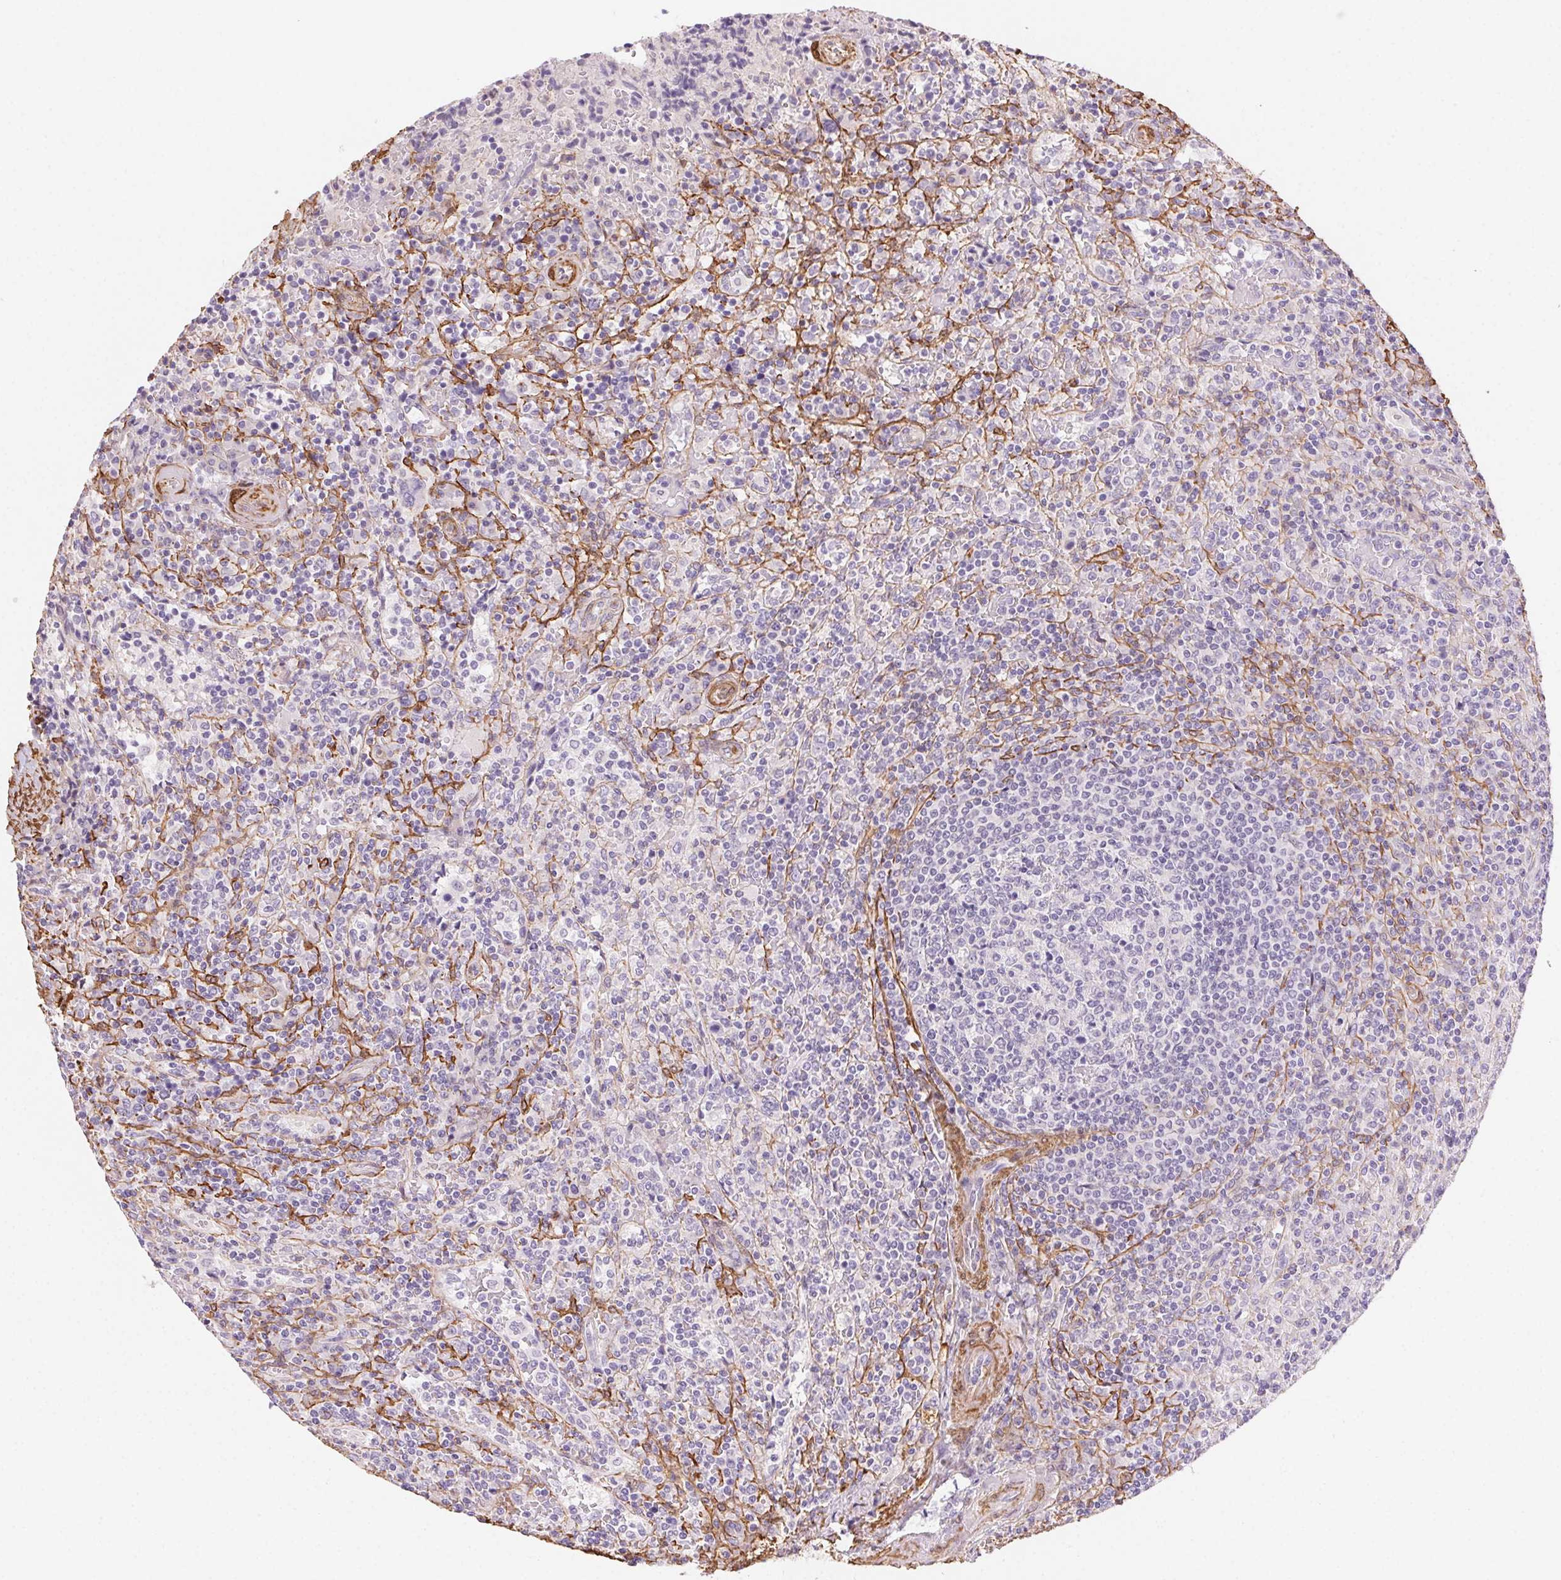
{"staining": {"intensity": "negative", "quantity": "none", "location": "none"}, "tissue": "lymphoma", "cell_type": "Tumor cells", "image_type": "cancer", "snomed": [{"axis": "morphology", "description": "Malignant lymphoma, non-Hodgkin's type, Low grade"}, {"axis": "topography", "description": "Spleen"}], "caption": "The image displays no staining of tumor cells in malignant lymphoma, non-Hodgkin's type (low-grade).", "gene": "GPX8", "patient": {"sex": "male", "age": 62}}